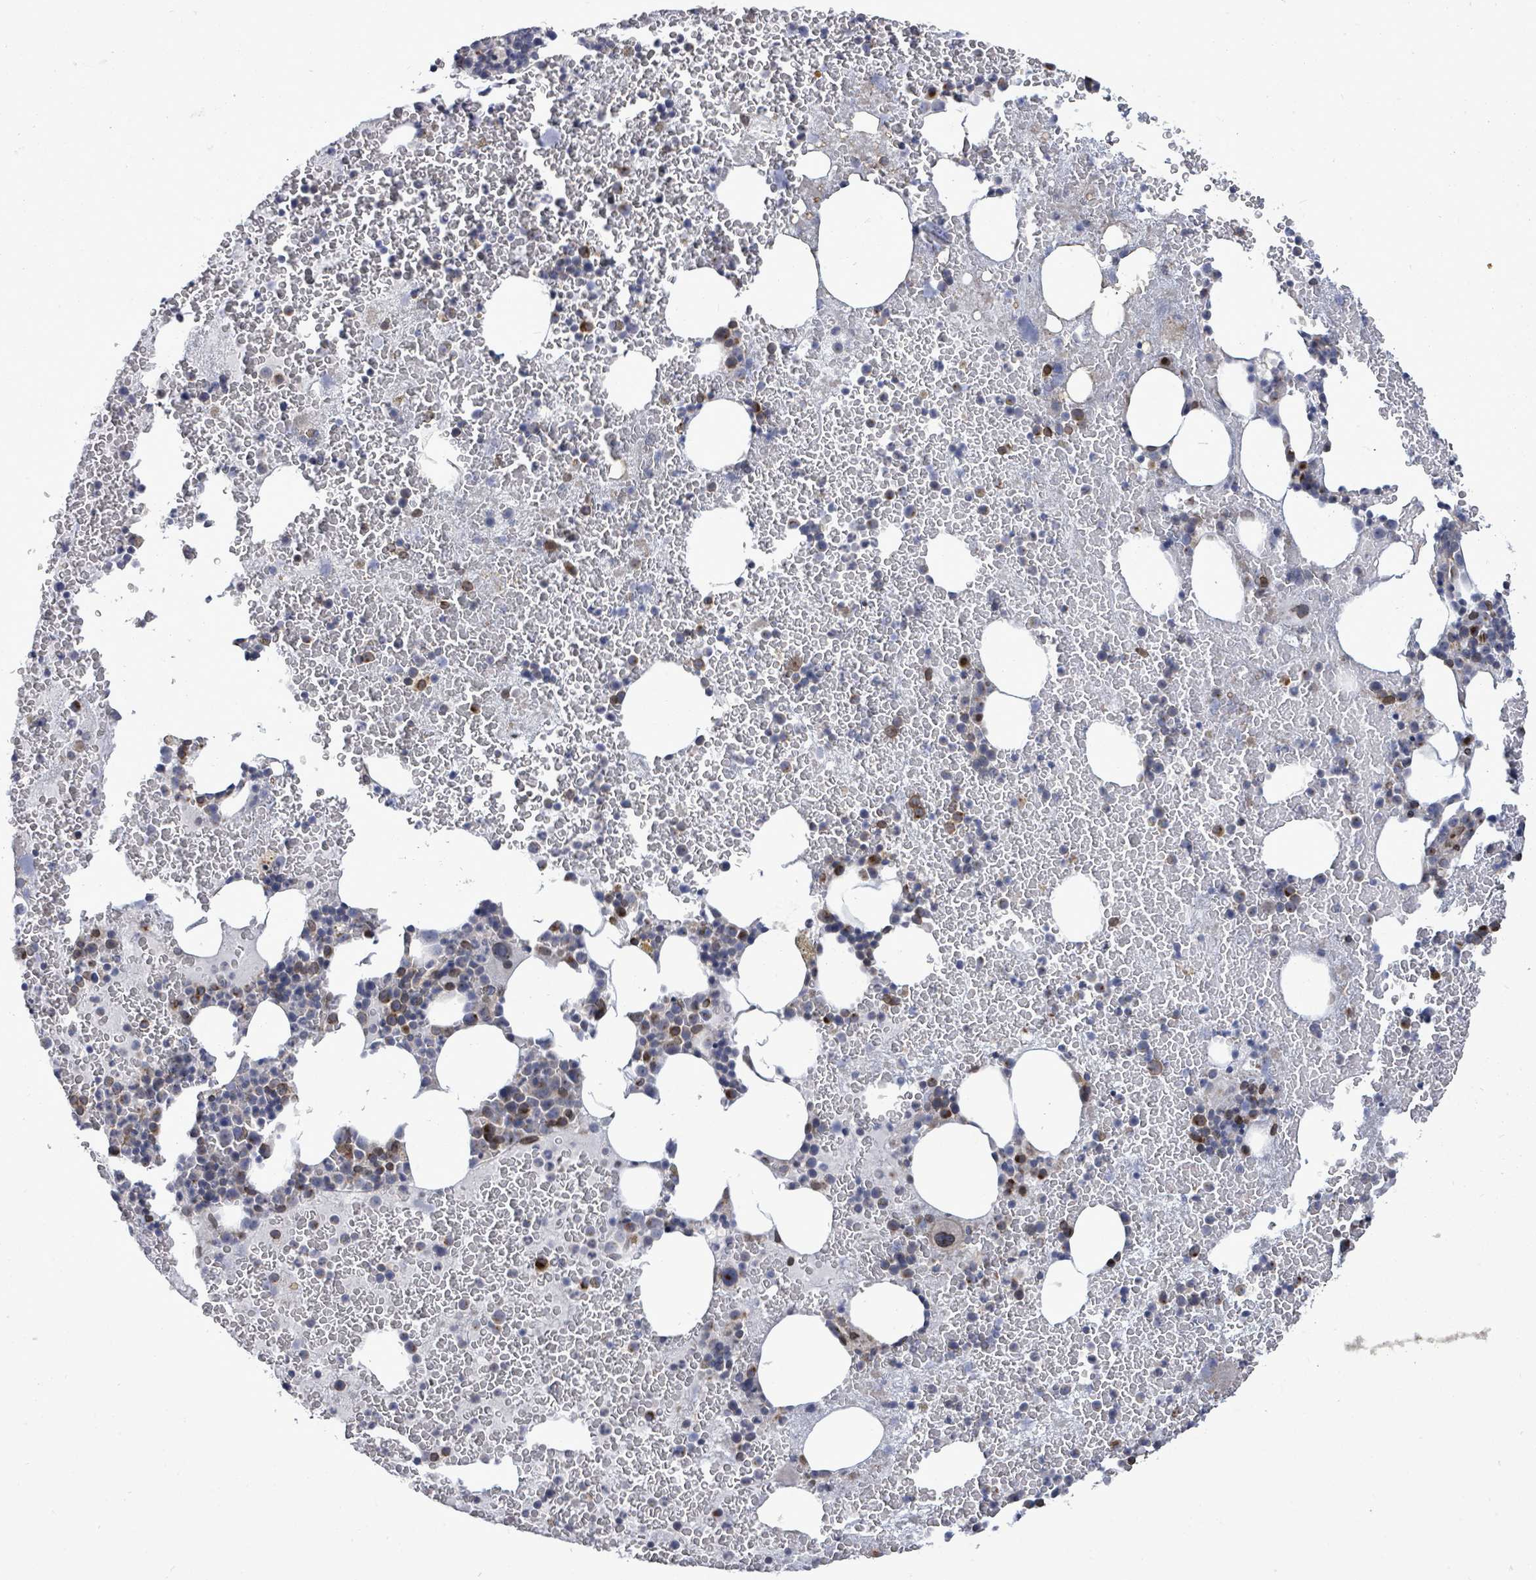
{"staining": {"intensity": "moderate", "quantity": "<25%", "location": "cytoplasmic/membranous"}, "tissue": "bone marrow", "cell_type": "Hematopoietic cells", "image_type": "normal", "snomed": [{"axis": "morphology", "description": "Normal tissue, NOS"}, {"axis": "topography", "description": "Bone marrow"}], "caption": "An immunohistochemistry (IHC) photomicrograph of unremarkable tissue is shown. Protein staining in brown labels moderate cytoplasmic/membranous positivity in bone marrow within hematopoietic cells. The staining is performed using DAB (3,3'-diaminobenzidine) brown chromogen to label protein expression. The nuclei are counter-stained blue using hematoxylin.", "gene": "ARFGAP1", "patient": {"sex": "male", "age": 26}}